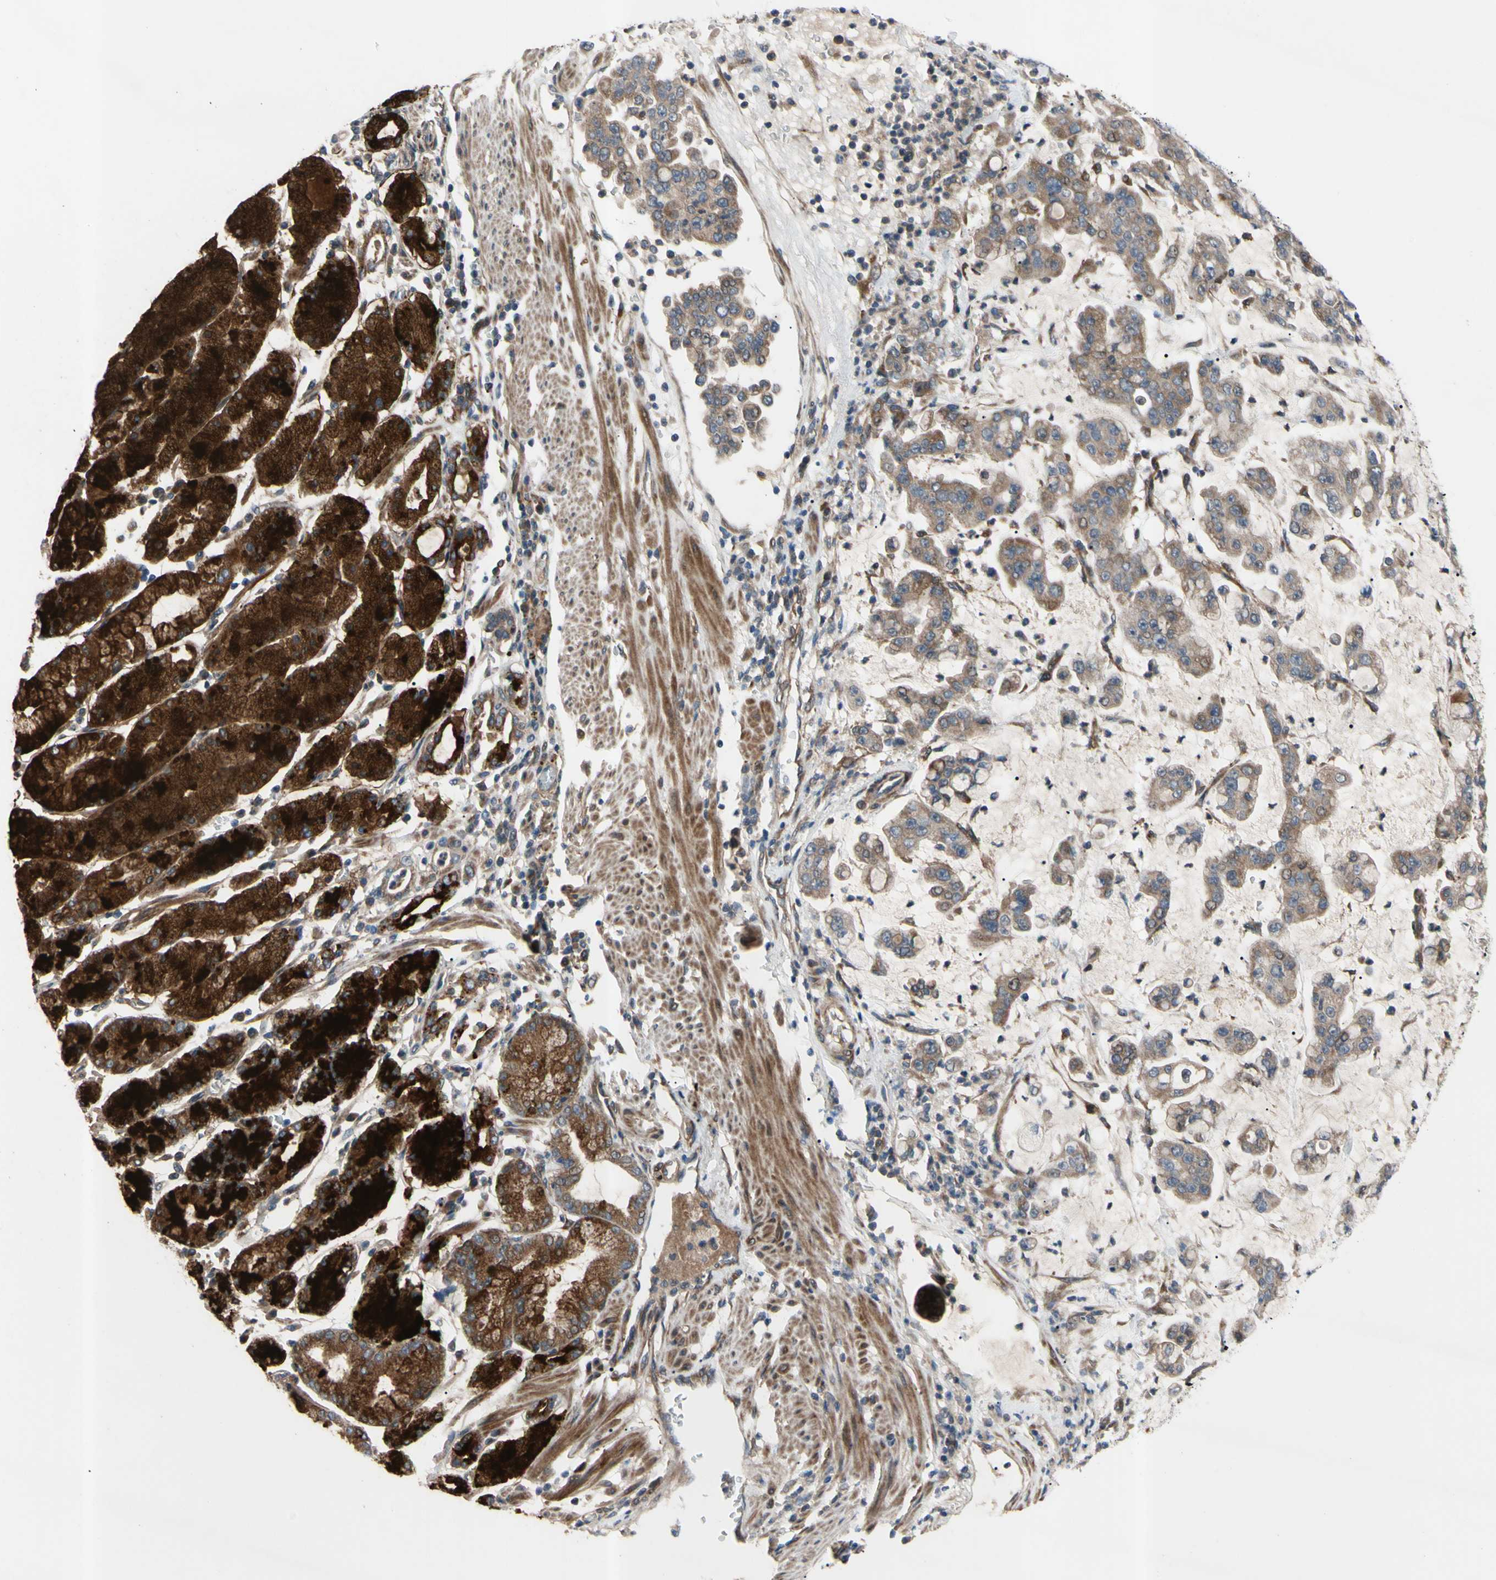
{"staining": {"intensity": "moderate", "quantity": ">75%", "location": "cytoplasmic/membranous"}, "tissue": "stomach cancer", "cell_type": "Tumor cells", "image_type": "cancer", "snomed": [{"axis": "morphology", "description": "Normal tissue, NOS"}, {"axis": "morphology", "description": "Adenocarcinoma, NOS"}, {"axis": "topography", "description": "Stomach, upper"}, {"axis": "topography", "description": "Stomach"}], "caption": "Immunohistochemical staining of stomach cancer (adenocarcinoma) demonstrates medium levels of moderate cytoplasmic/membranous expression in approximately >75% of tumor cells.", "gene": "SVIL", "patient": {"sex": "male", "age": 76}}